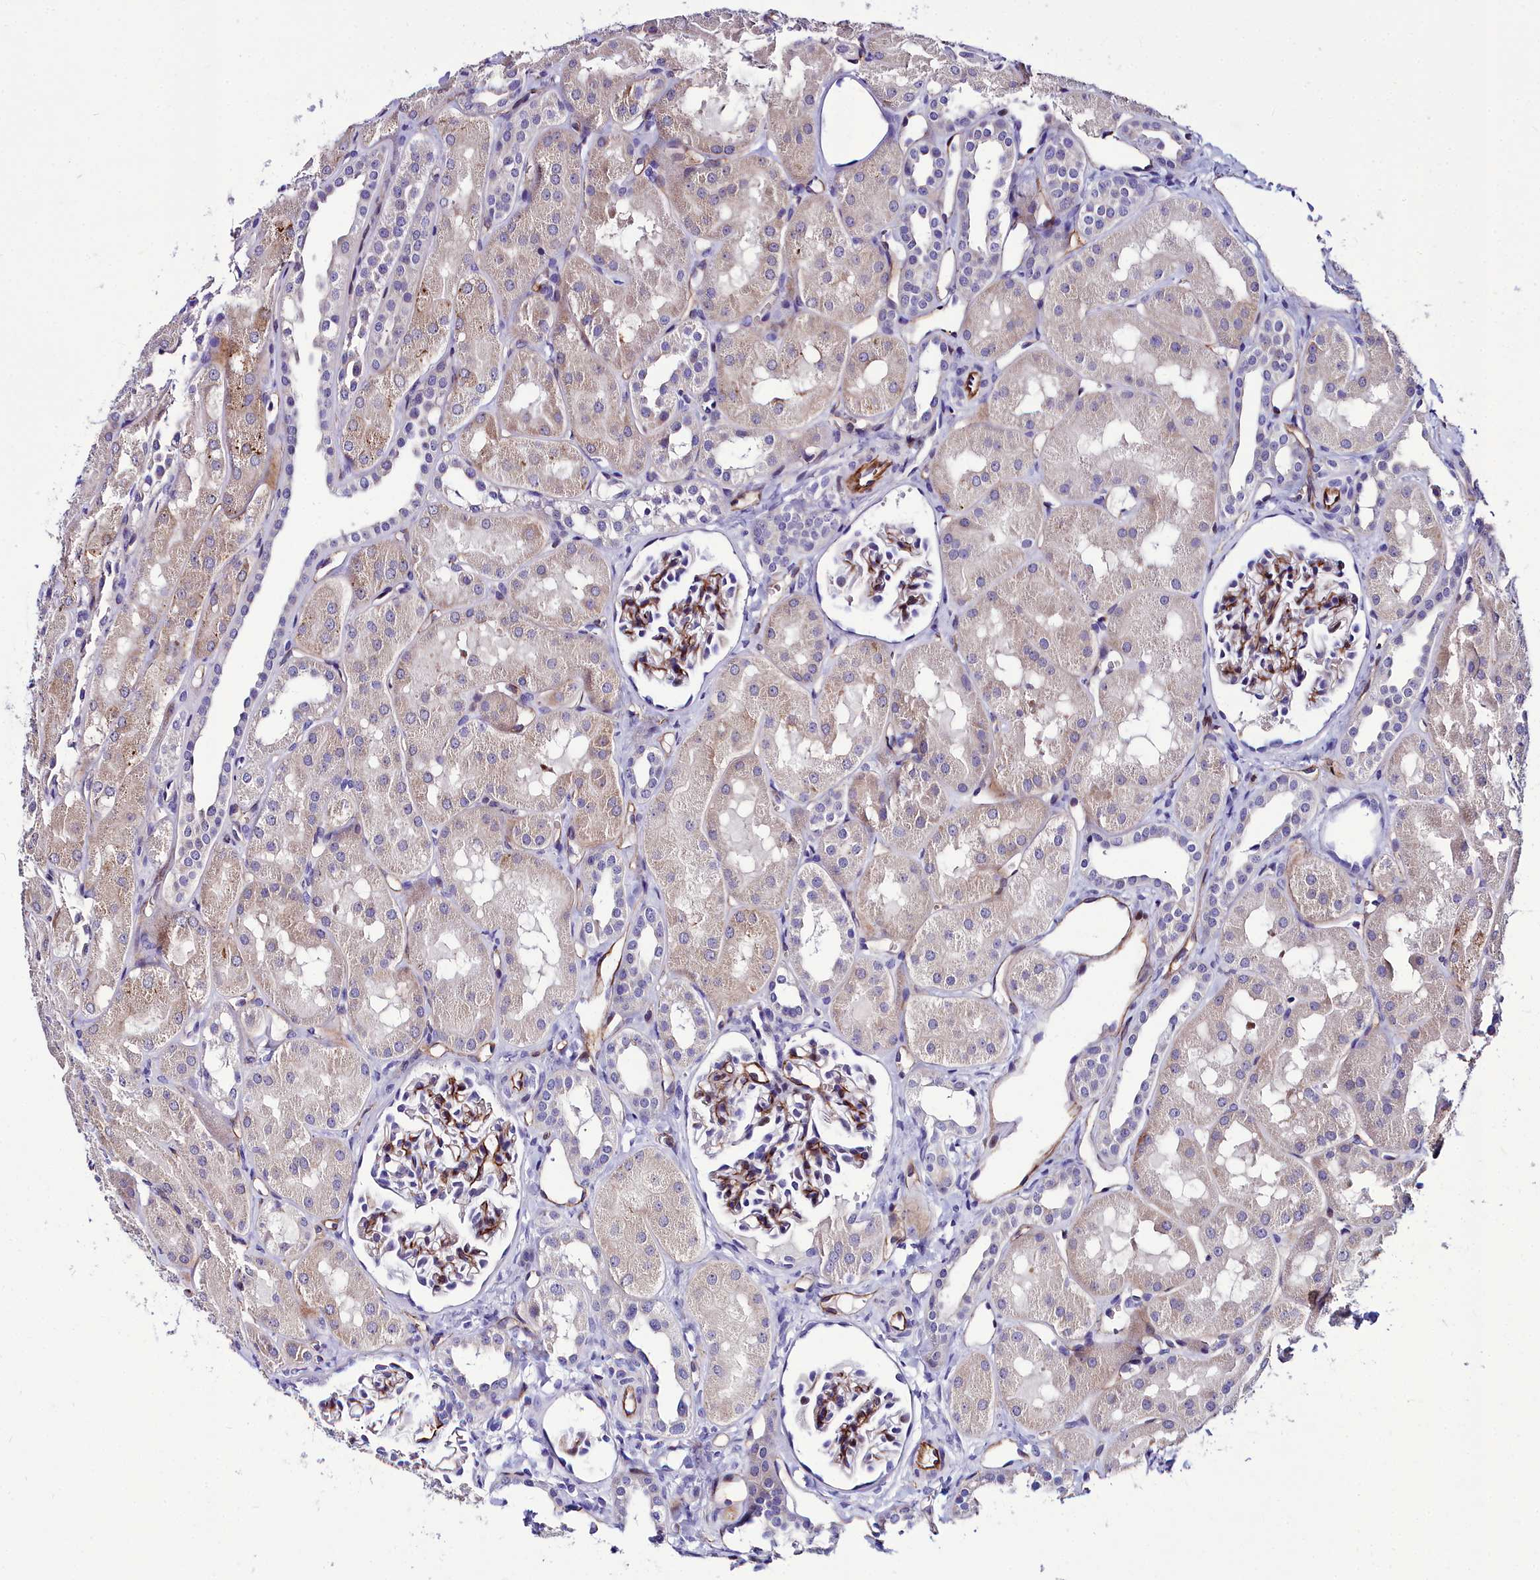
{"staining": {"intensity": "moderate", "quantity": "25%-75%", "location": "cytoplasmic/membranous"}, "tissue": "kidney", "cell_type": "Cells in glomeruli", "image_type": "normal", "snomed": [{"axis": "morphology", "description": "Normal tissue, NOS"}, {"axis": "topography", "description": "Kidney"}, {"axis": "topography", "description": "Urinary bladder"}], "caption": "About 25%-75% of cells in glomeruli in benign human kidney exhibit moderate cytoplasmic/membranous protein positivity as visualized by brown immunohistochemical staining.", "gene": "CYP4F11", "patient": {"sex": "male", "age": 16}}